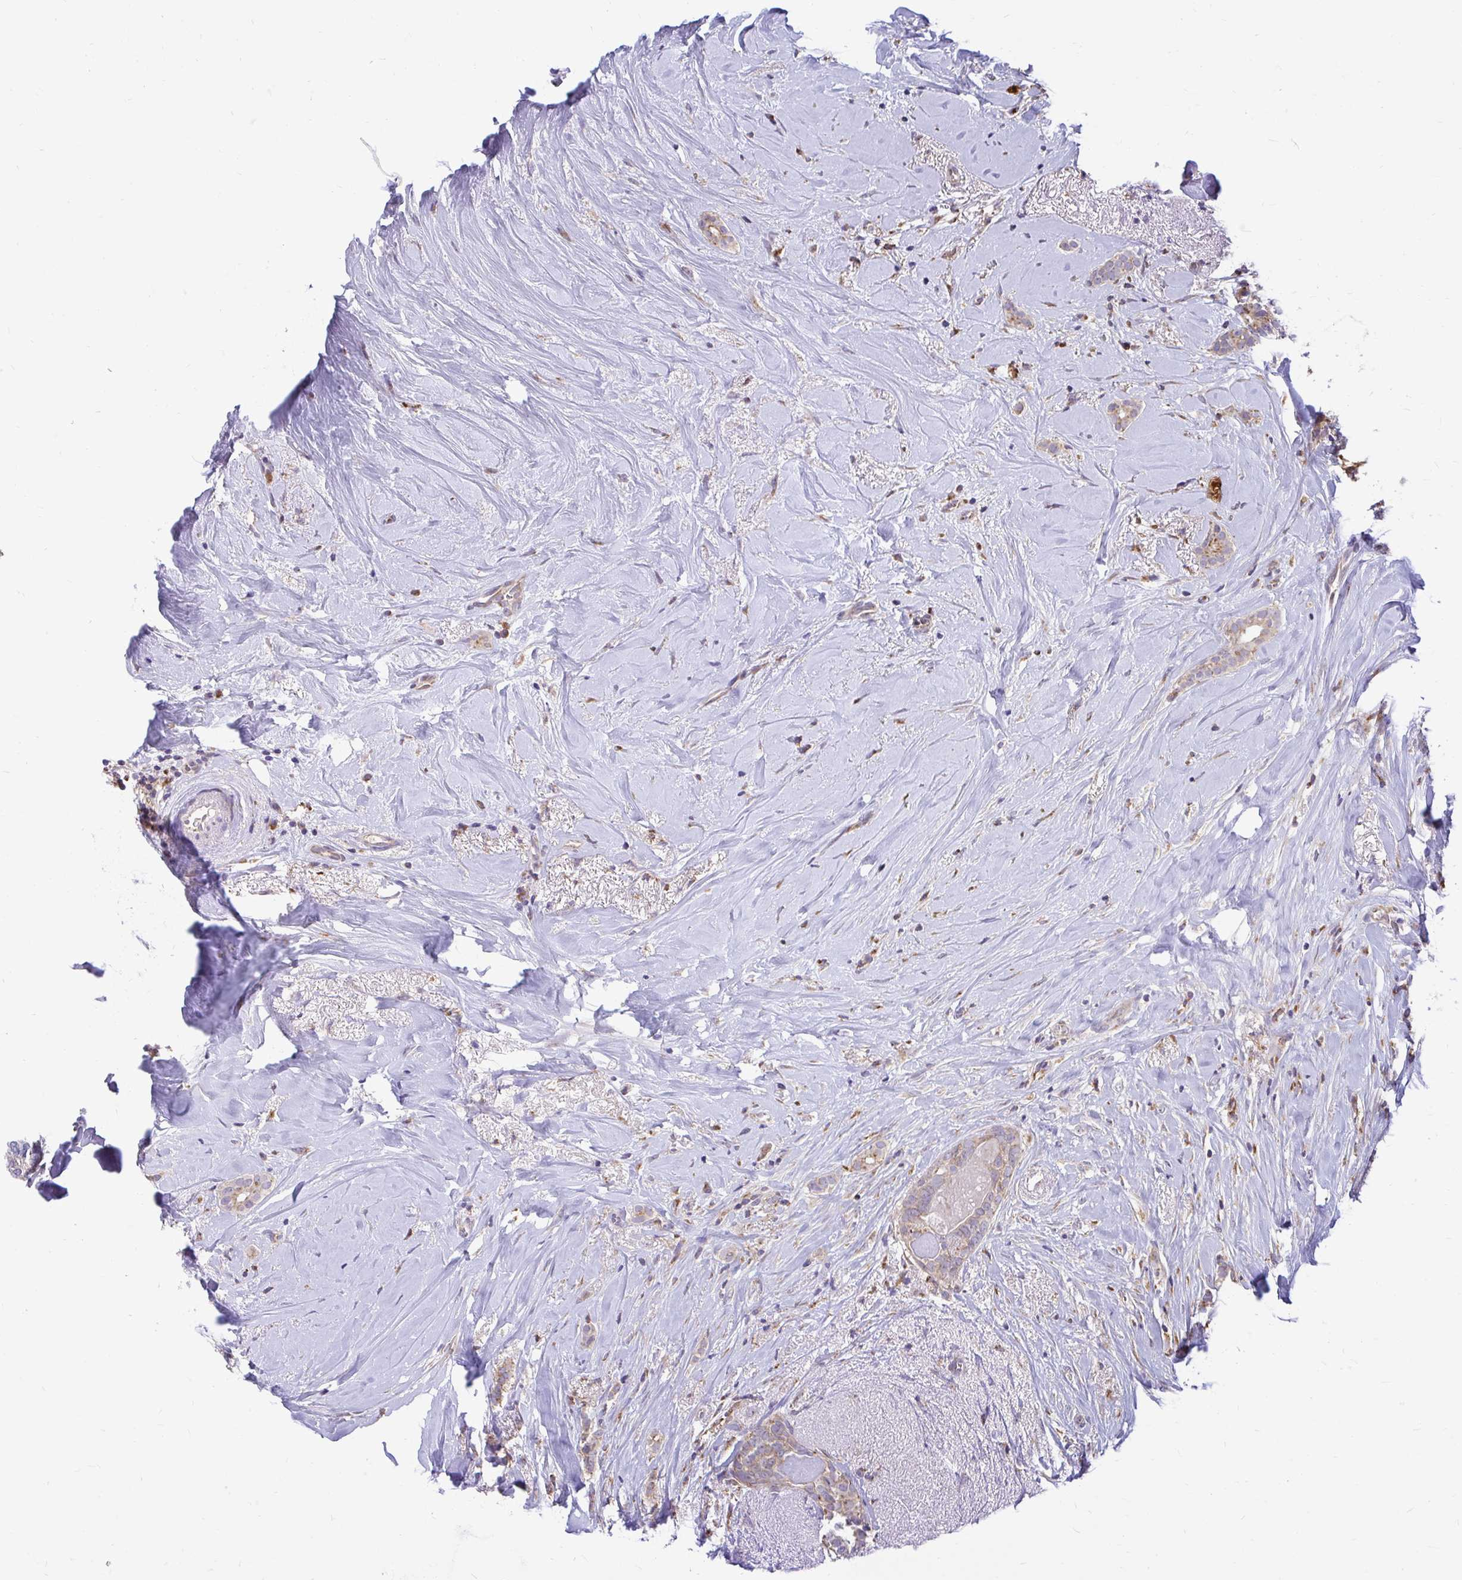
{"staining": {"intensity": "moderate", "quantity": ">75%", "location": "cytoplasmic/membranous"}, "tissue": "breast cancer", "cell_type": "Tumor cells", "image_type": "cancer", "snomed": [{"axis": "morphology", "description": "Duct carcinoma"}, {"axis": "topography", "description": "Breast"}], "caption": "Immunohistochemistry staining of breast cancer, which reveals medium levels of moderate cytoplasmic/membranous staining in approximately >75% of tumor cells indicating moderate cytoplasmic/membranous protein expression. The staining was performed using DAB (3,3'-diaminobenzidine) (brown) for protein detection and nuclei were counterstained in hematoxylin (blue).", "gene": "VTI1B", "patient": {"sex": "female", "age": 65}}